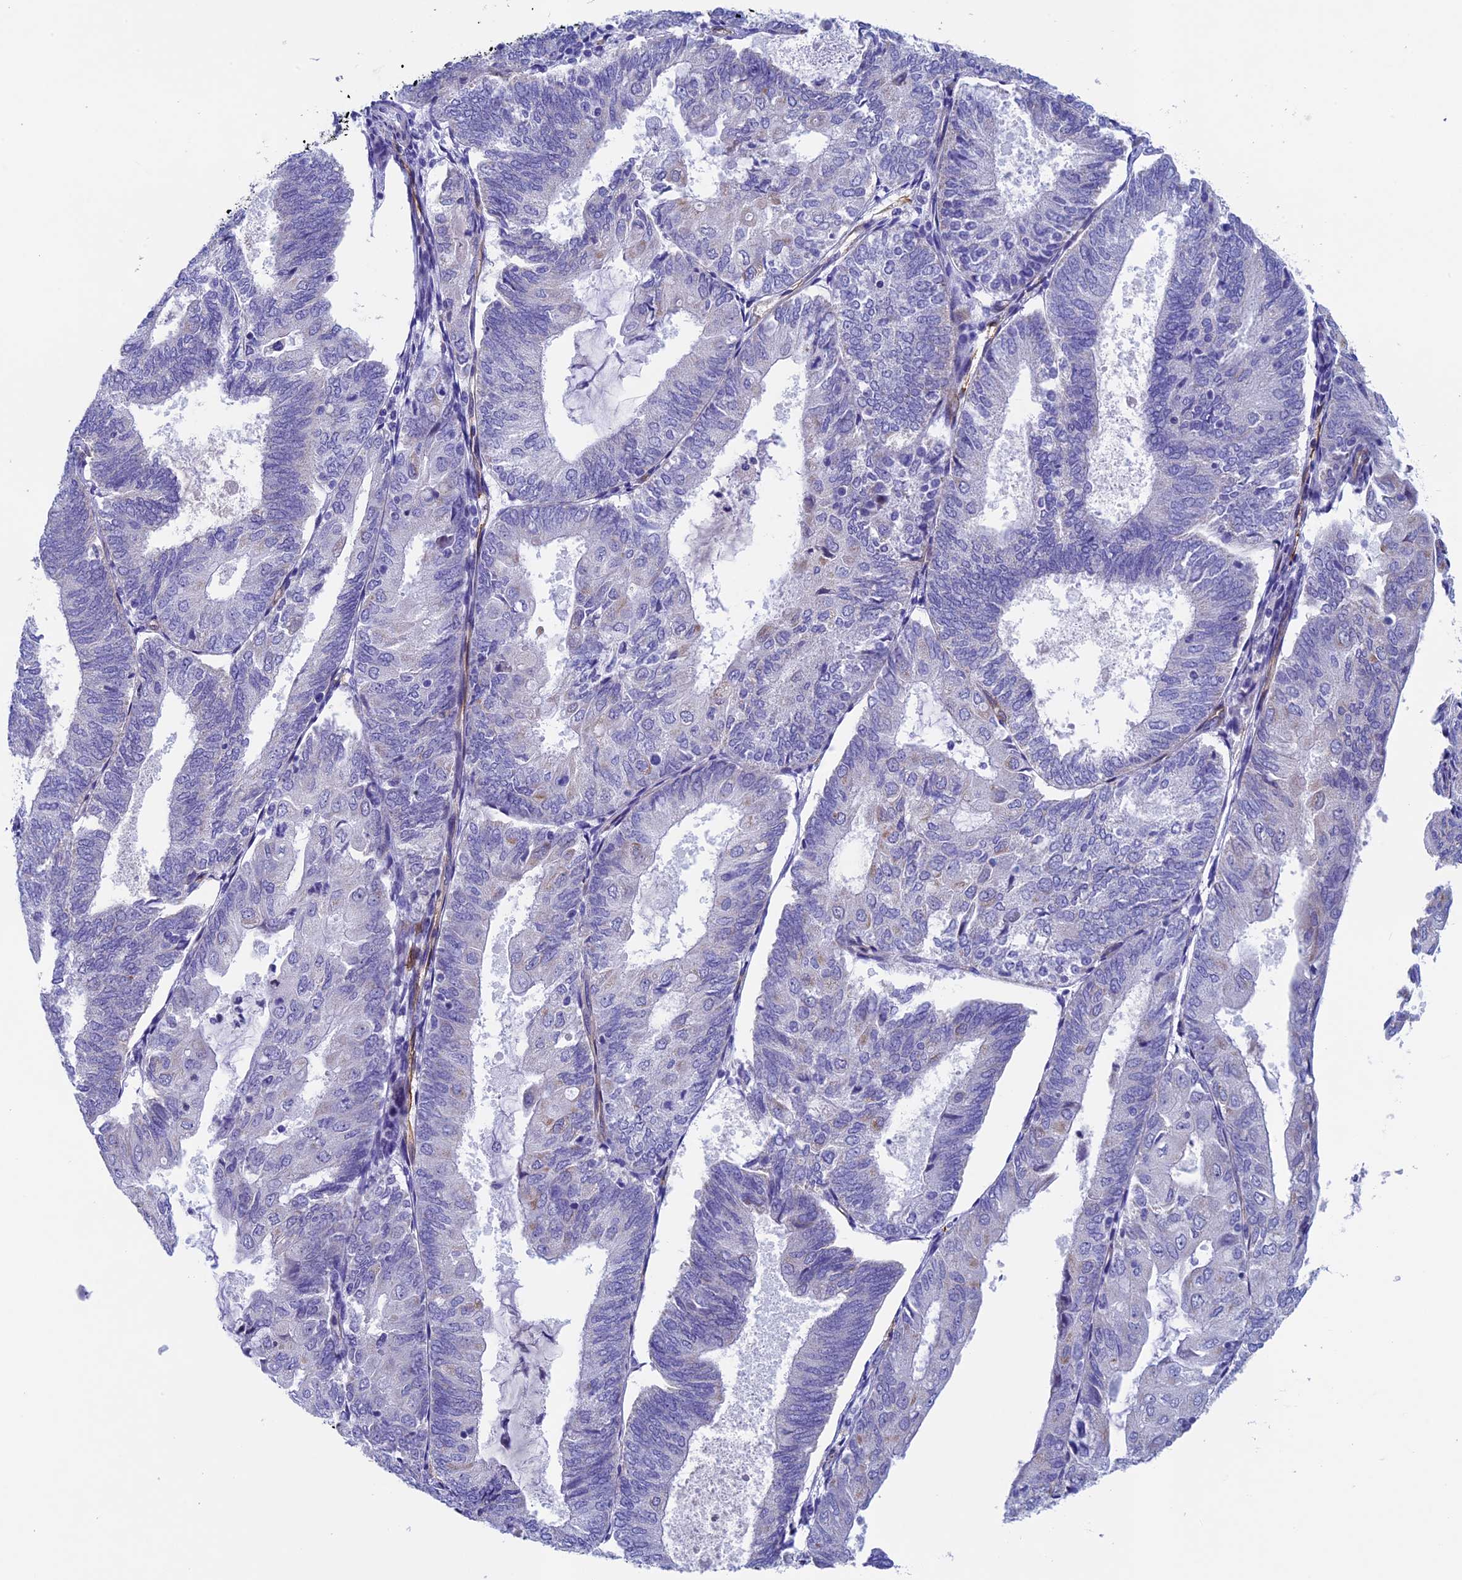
{"staining": {"intensity": "negative", "quantity": "none", "location": "none"}, "tissue": "endometrial cancer", "cell_type": "Tumor cells", "image_type": "cancer", "snomed": [{"axis": "morphology", "description": "Adenocarcinoma, NOS"}, {"axis": "topography", "description": "Endometrium"}], "caption": "This is an IHC histopathology image of human adenocarcinoma (endometrial). There is no positivity in tumor cells.", "gene": "INSYN1", "patient": {"sex": "female", "age": 81}}